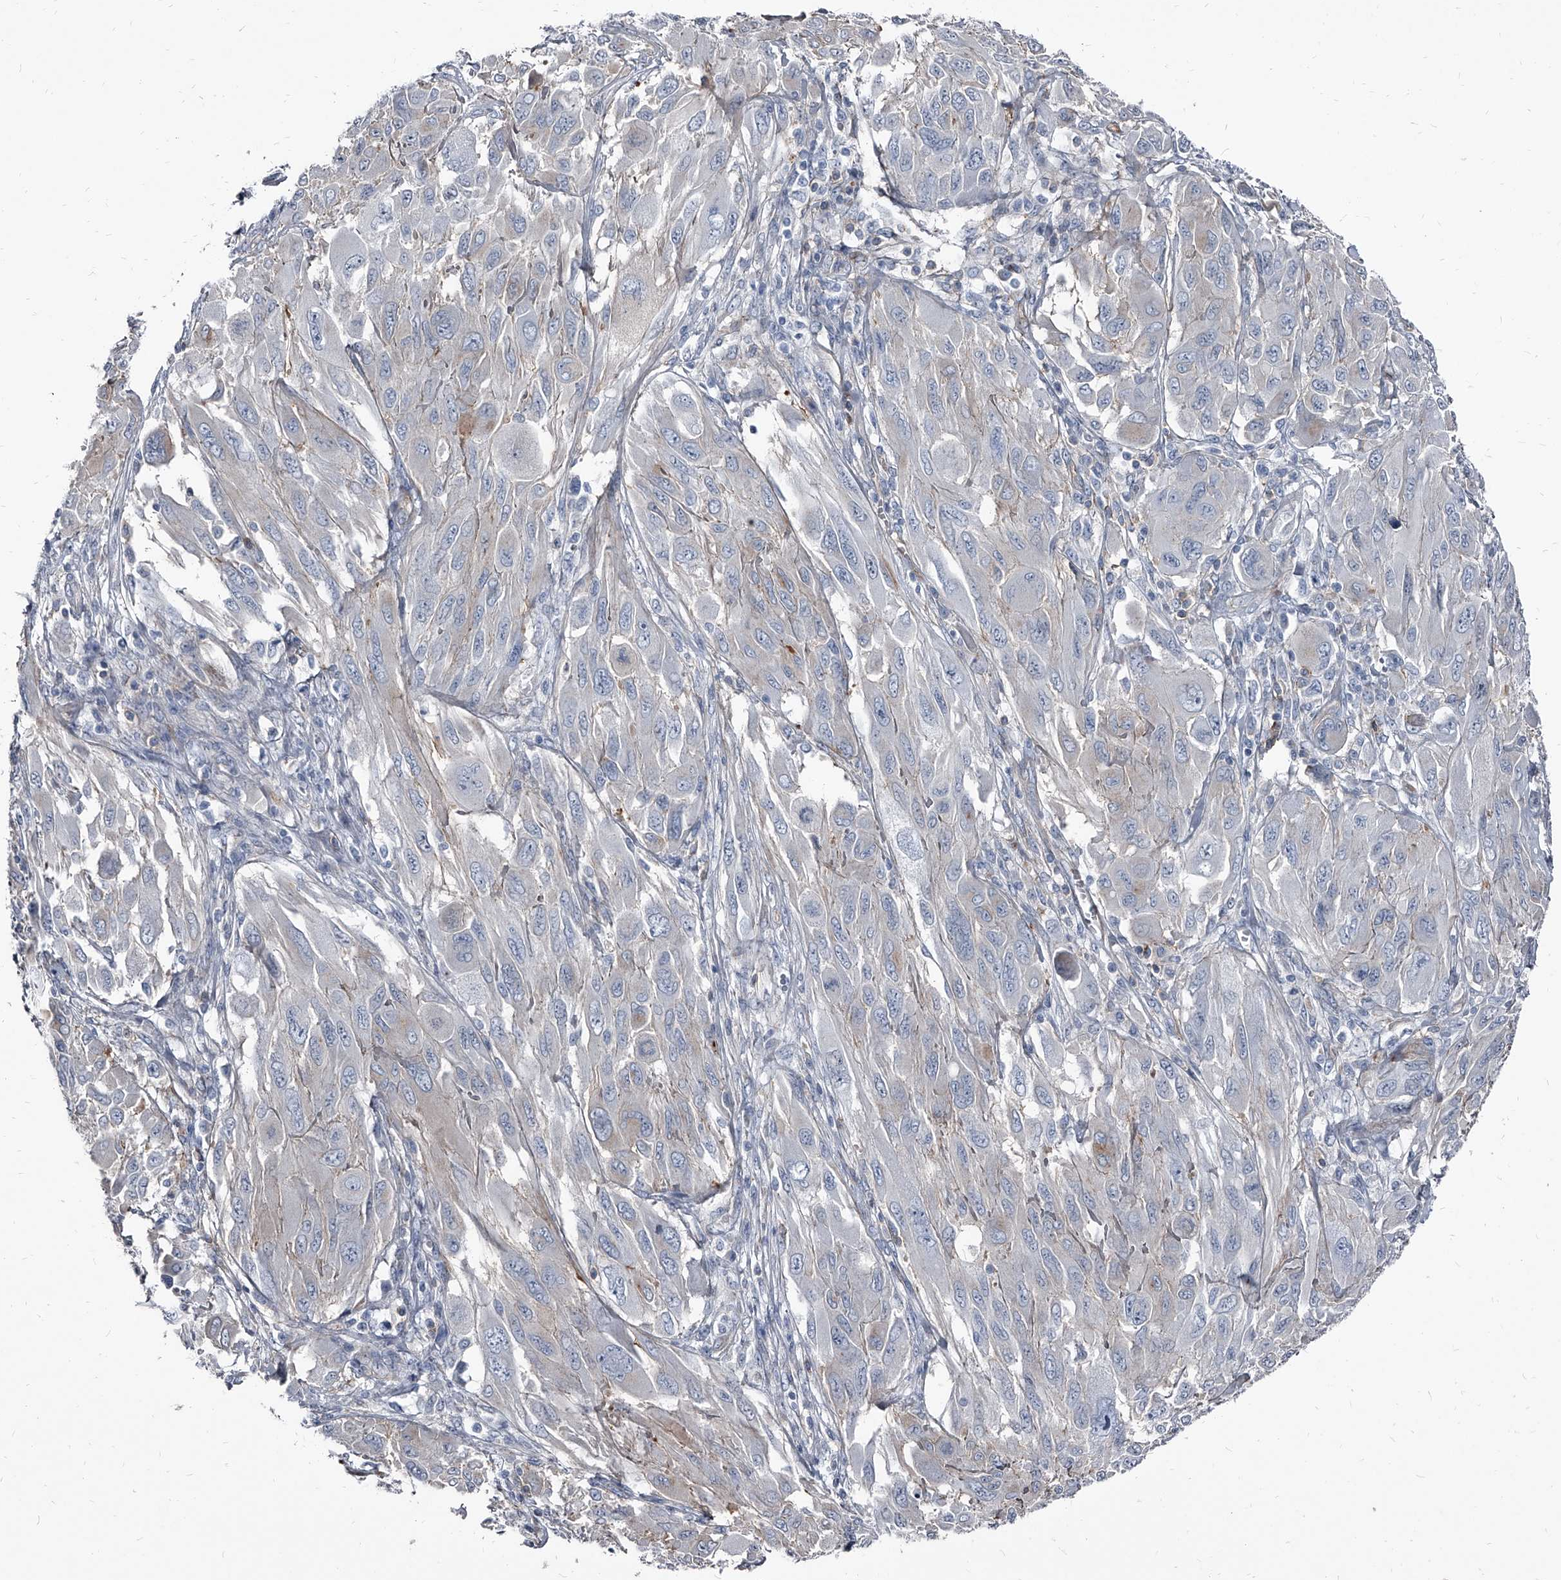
{"staining": {"intensity": "negative", "quantity": "none", "location": "none"}, "tissue": "melanoma", "cell_type": "Tumor cells", "image_type": "cancer", "snomed": [{"axis": "morphology", "description": "Malignant melanoma, NOS"}, {"axis": "topography", "description": "Skin"}], "caption": "Immunohistochemistry (IHC) of melanoma demonstrates no expression in tumor cells. (DAB immunohistochemistry (IHC) with hematoxylin counter stain).", "gene": "PGLYRP3", "patient": {"sex": "female", "age": 91}}